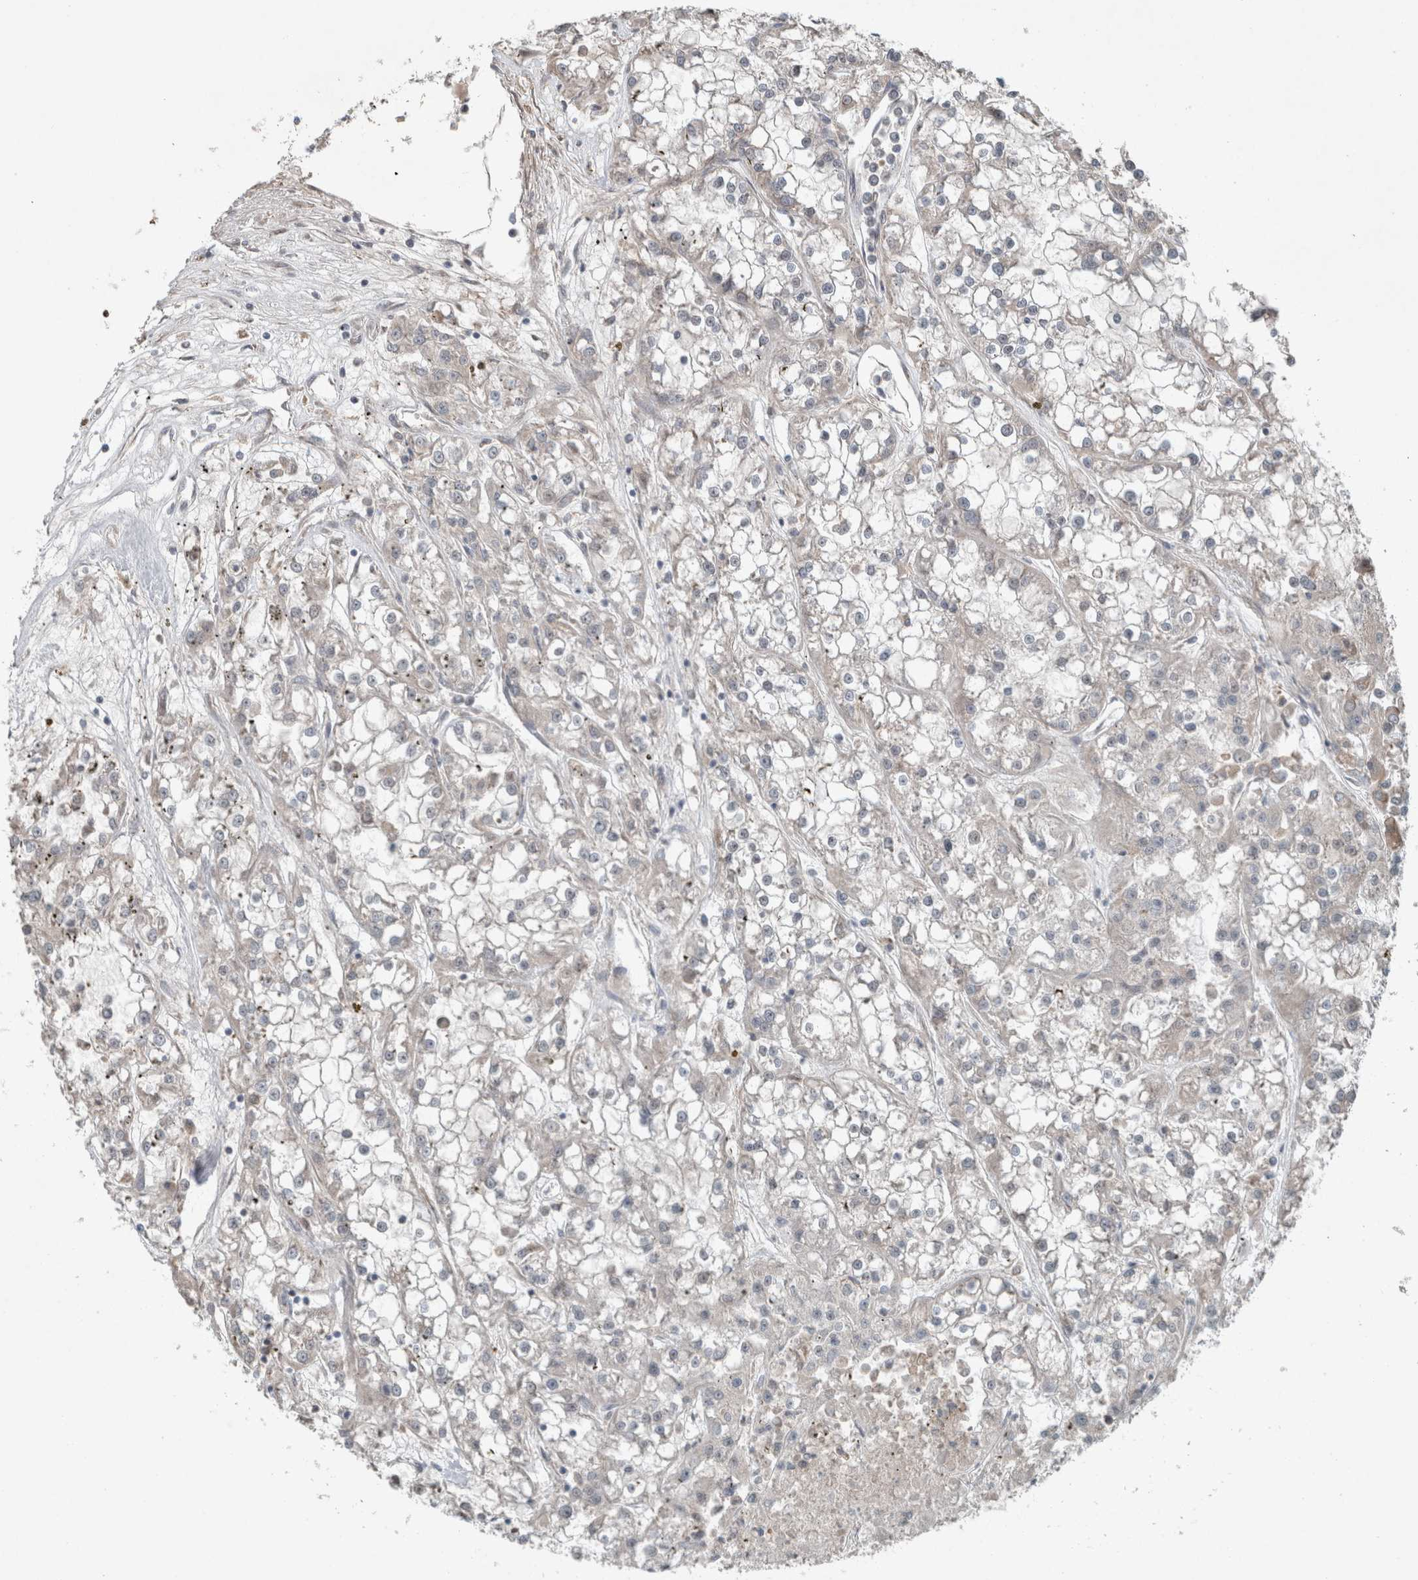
{"staining": {"intensity": "negative", "quantity": "none", "location": "none"}, "tissue": "renal cancer", "cell_type": "Tumor cells", "image_type": "cancer", "snomed": [{"axis": "morphology", "description": "Adenocarcinoma, NOS"}, {"axis": "topography", "description": "Kidney"}], "caption": "Tumor cells are negative for protein expression in human adenocarcinoma (renal).", "gene": "JADE2", "patient": {"sex": "female", "age": 52}}